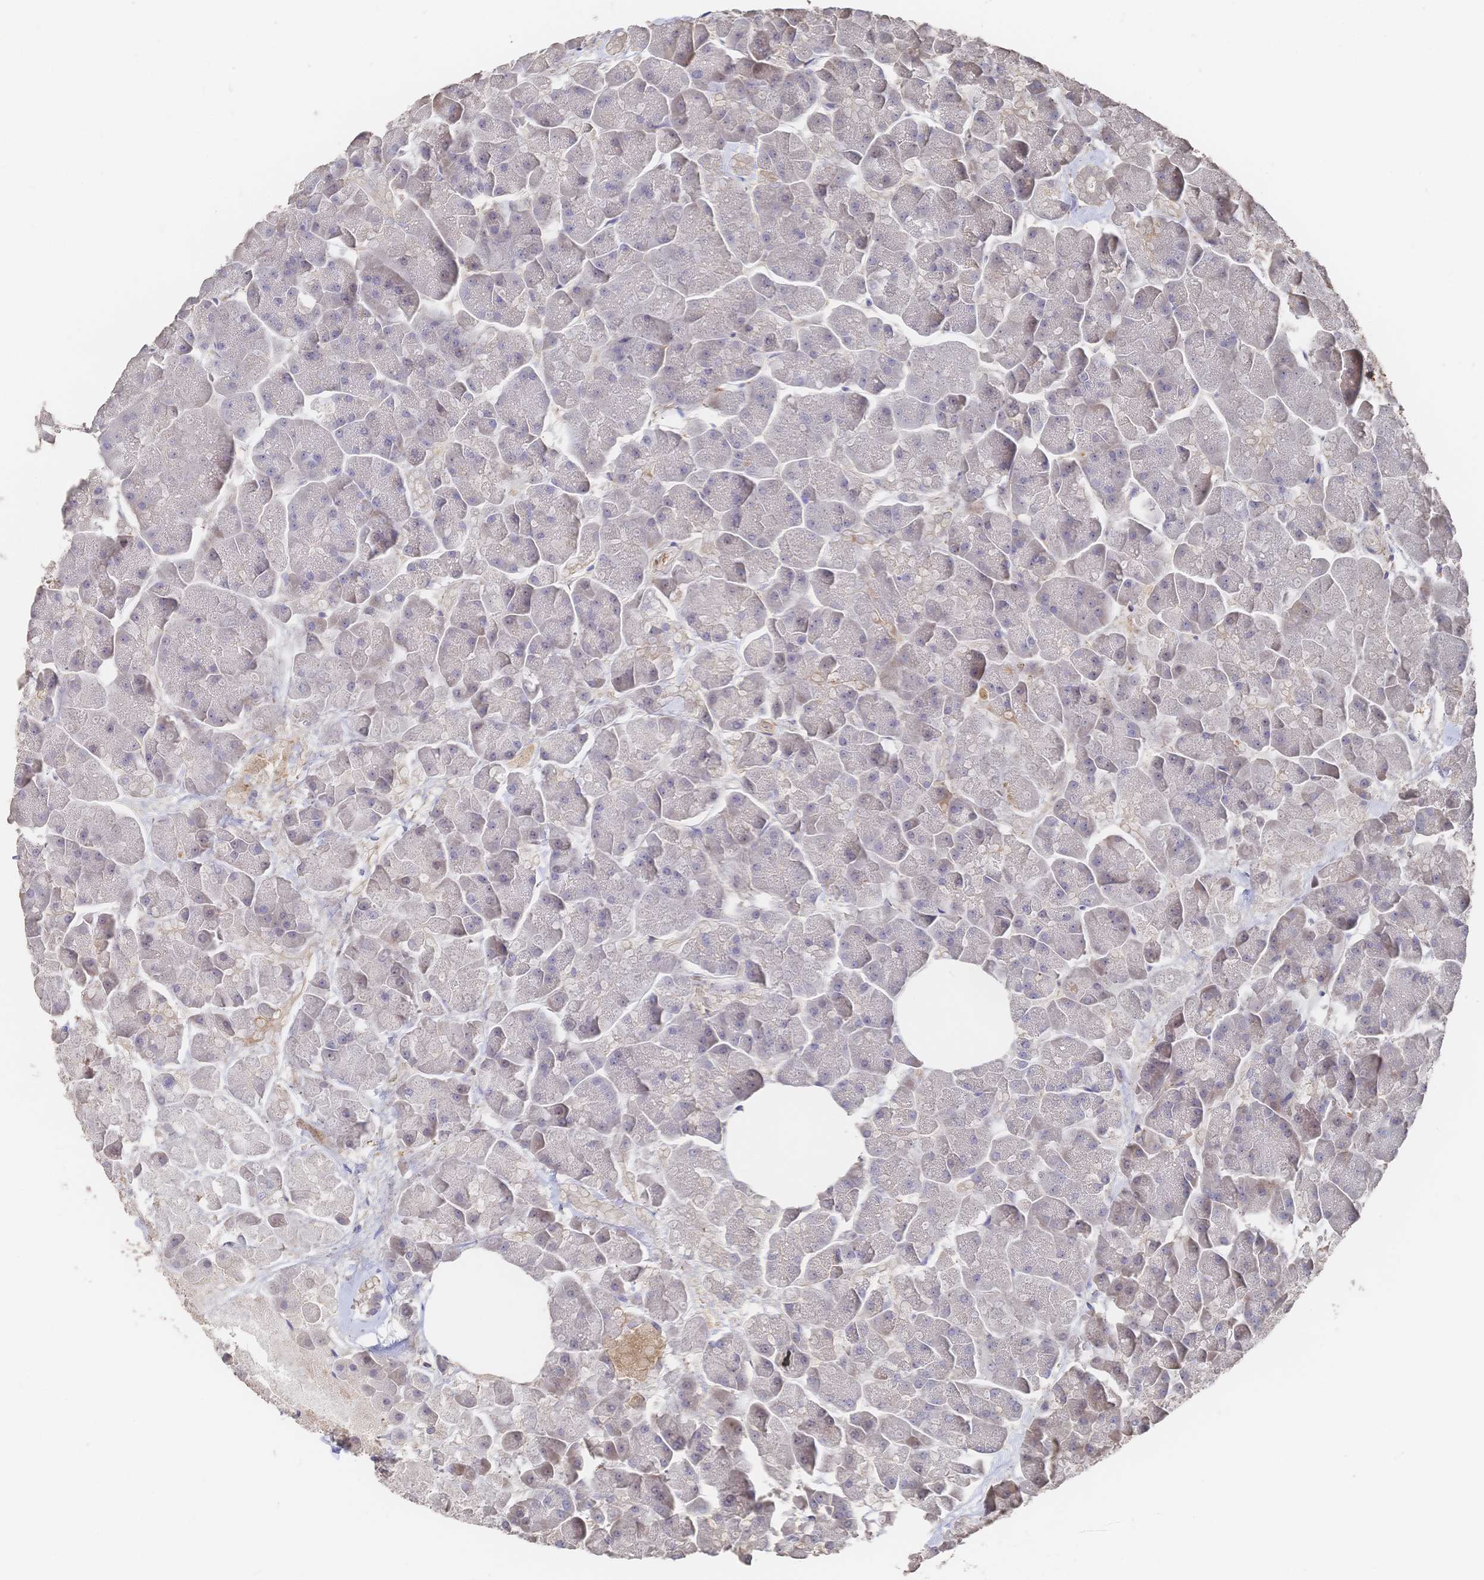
{"staining": {"intensity": "negative", "quantity": "none", "location": "none"}, "tissue": "pancreas", "cell_type": "Exocrine glandular cells", "image_type": "normal", "snomed": [{"axis": "morphology", "description": "Normal tissue, NOS"}, {"axis": "topography", "description": "Pancreas"}, {"axis": "topography", "description": "Peripheral nerve tissue"}], "caption": "An IHC histopathology image of normal pancreas is shown. There is no staining in exocrine glandular cells of pancreas.", "gene": "DNAJA4", "patient": {"sex": "male", "age": 54}}